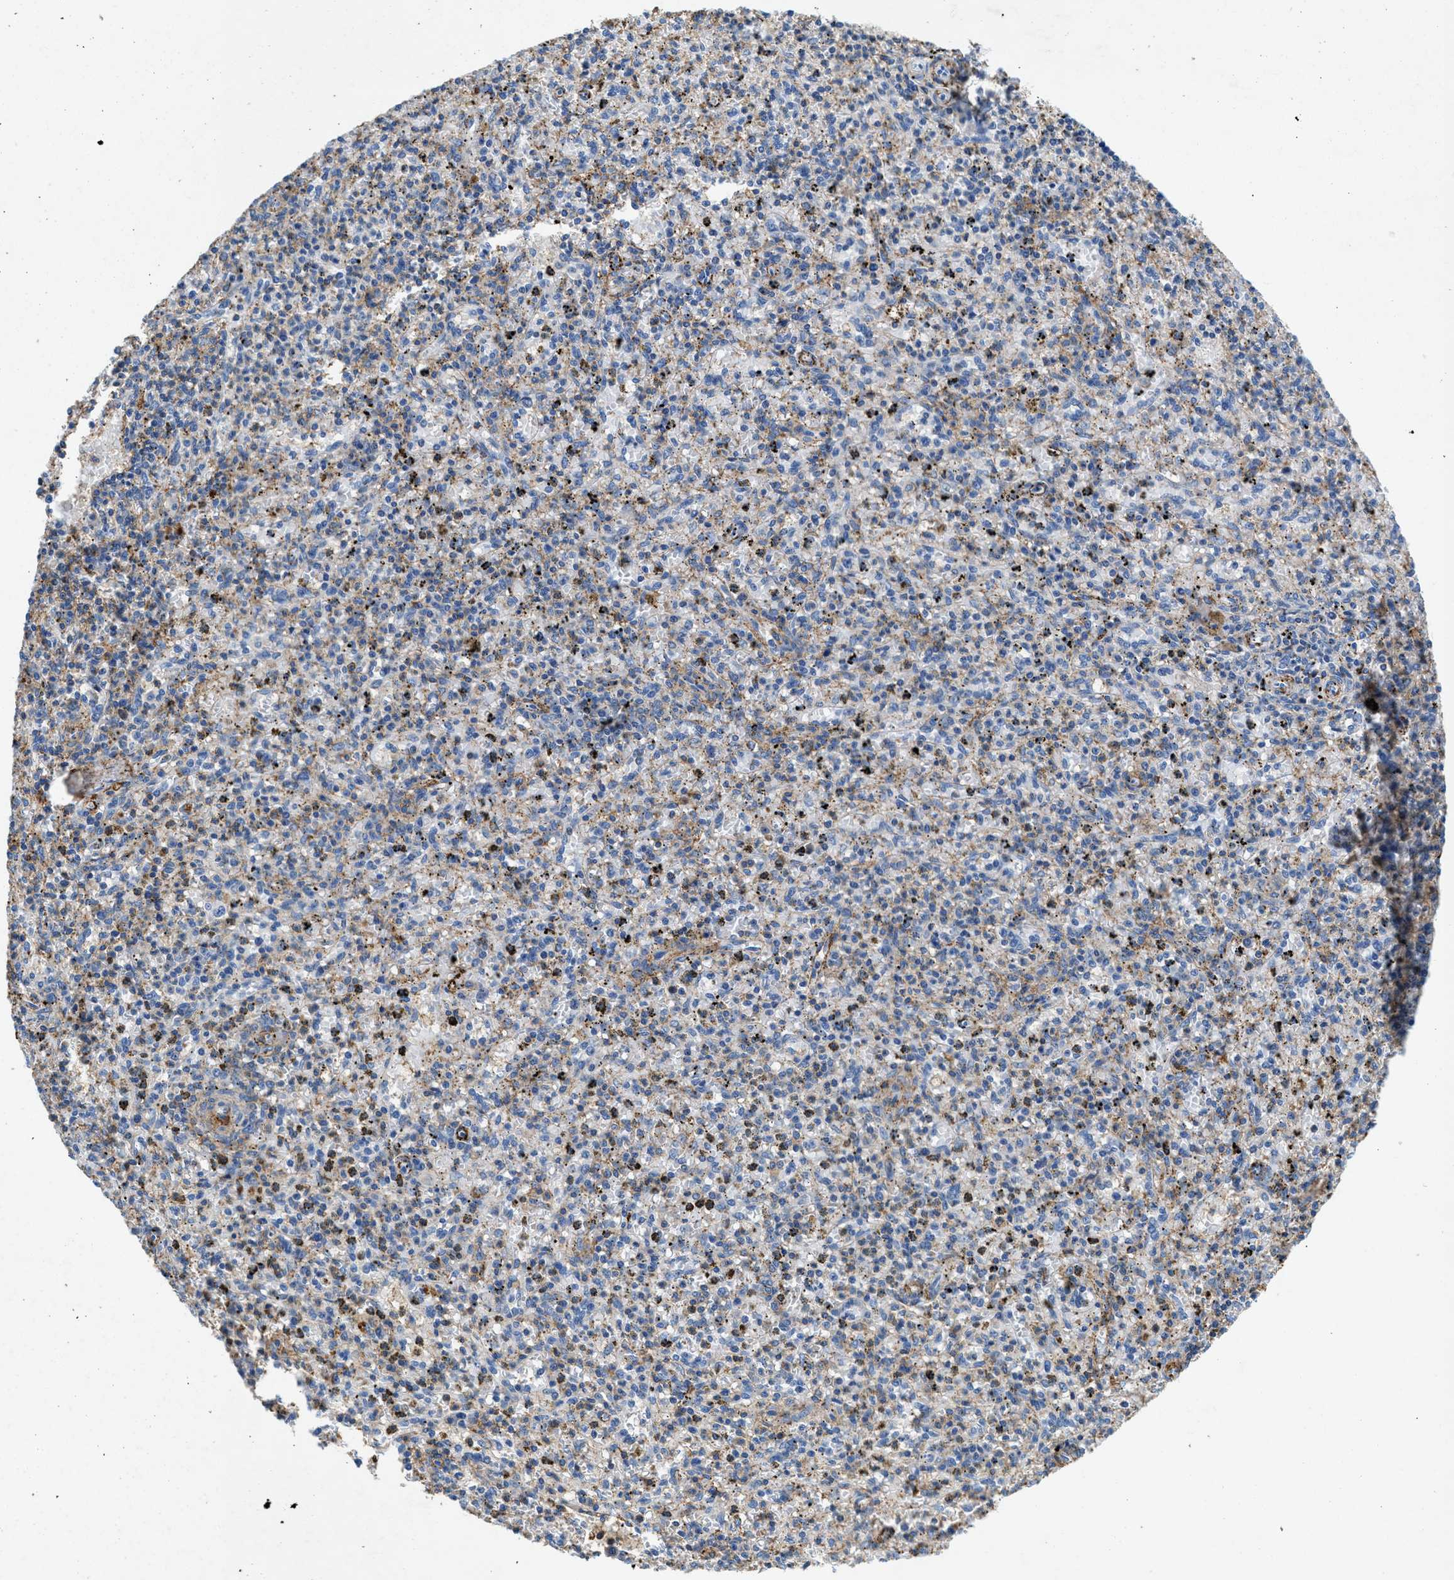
{"staining": {"intensity": "weak", "quantity": "<25%", "location": "cytoplasmic/membranous"}, "tissue": "spleen", "cell_type": "Cells in red pulp", "image_type": "normal", "snomed": [{"axis": "morphology", "description": "Normal tissue, NOS"}, {"axis": "topography", "description": "Spleen"}], "caption": "The micrograph demonstrates no significant staining in cells in red pulp of spleen.", "gene": "KCNQ4", "patient": {"sex": "male", "age": 72}}